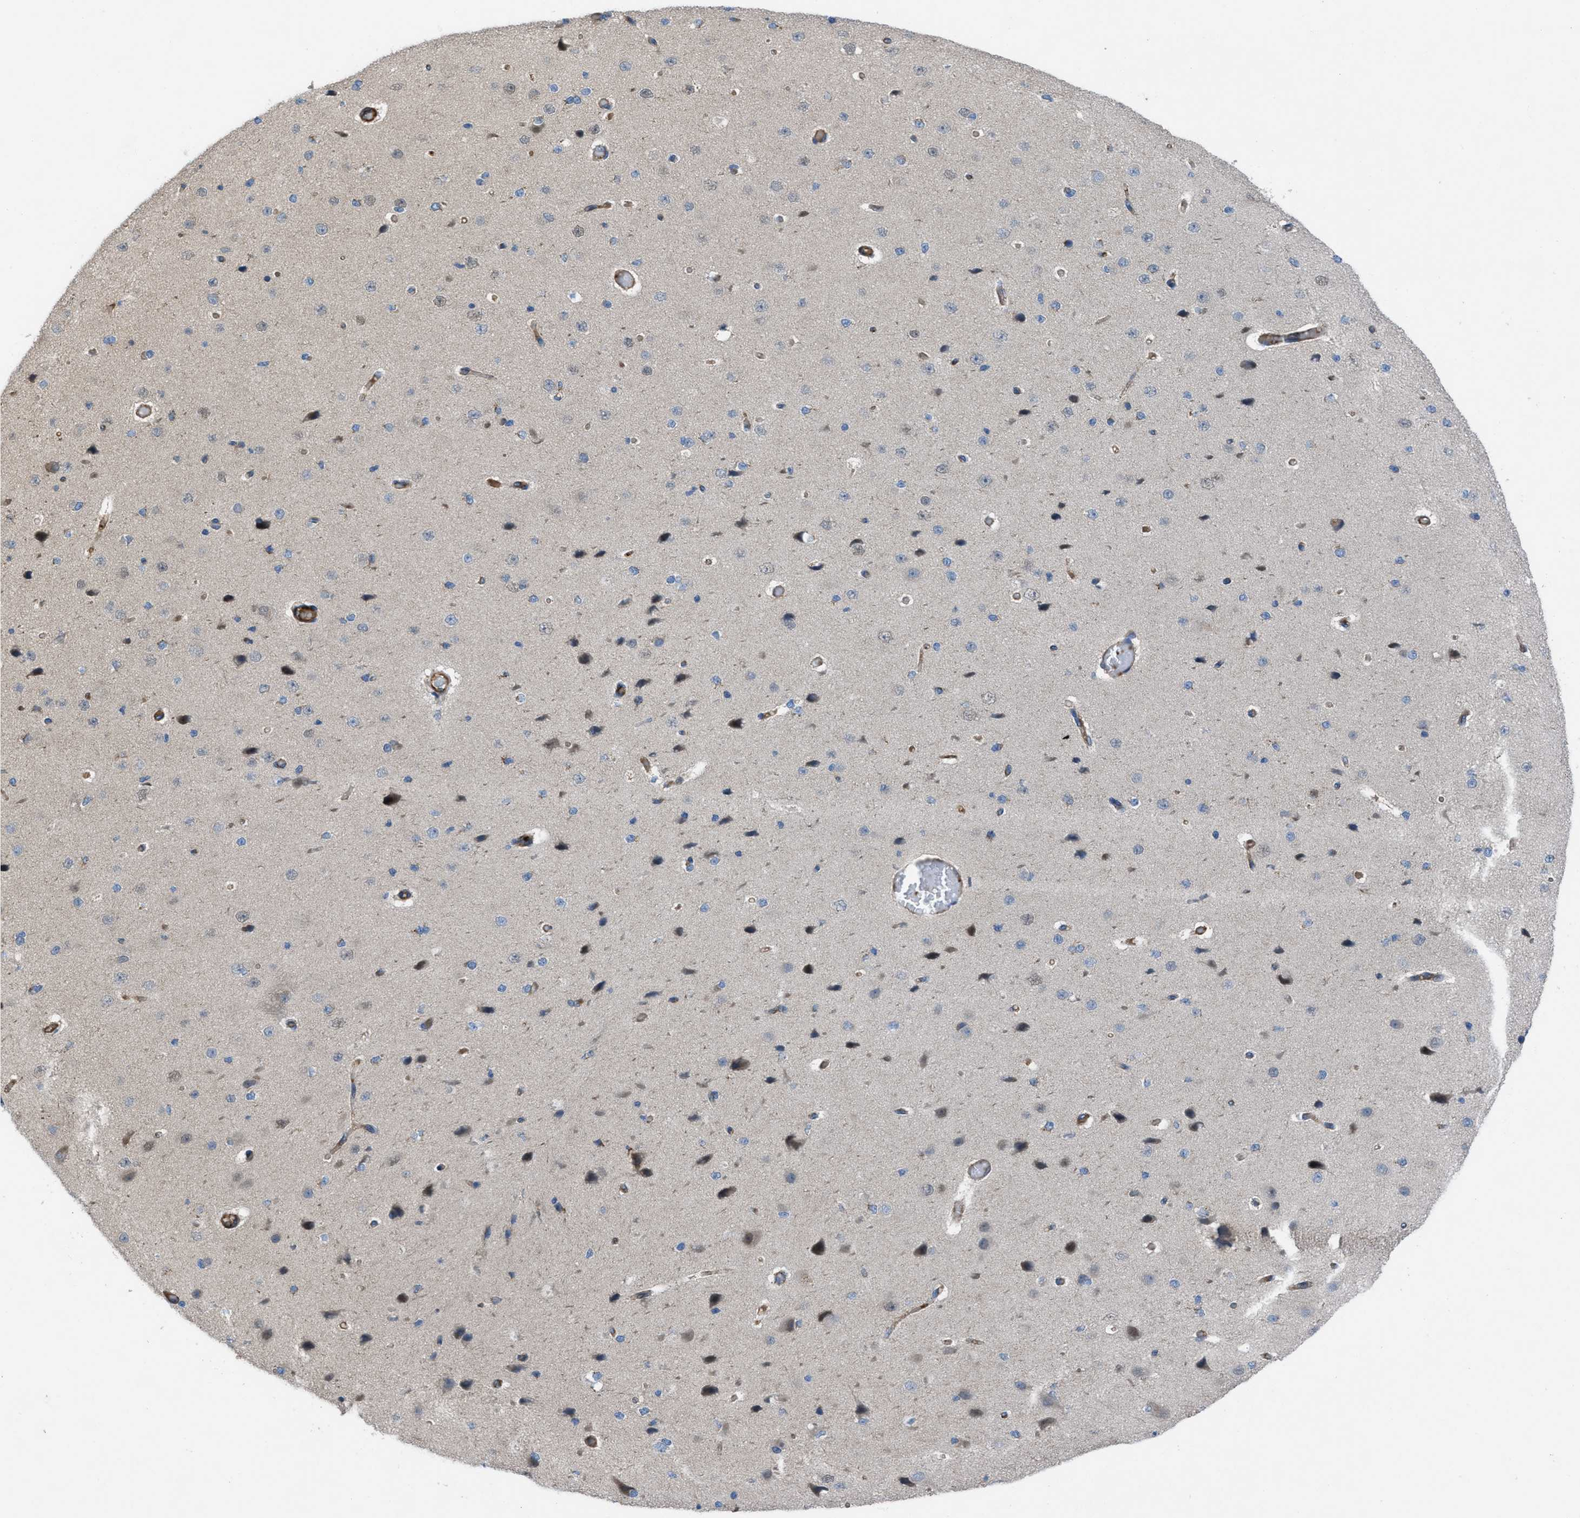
{"staining": {"intensity": "moderate", "quantity": ">75%", "location": "cytoplasmic/membranous"}, "tissue": "cerebral cortex", "cell_type": "Endothelial cells", "image_type": "normal", "snomed": [{"axis": "morphology", "description": "Normal tissue, NOS"}, {"axis": "morphology", "description": "Developmental malformation"}, {"axis": "topography", "description": "Cerebral cortex"}], "caption": "Immunohistochemistry photomicrograph of normal cerebral cortex stained for a protein (brown), which shows medium levels of moderate cytoplasmic/membranous staining in about >75% of endothelial cells.", "gene": "SLC6A9", "patient": {"sex": "female", "age": 30}}